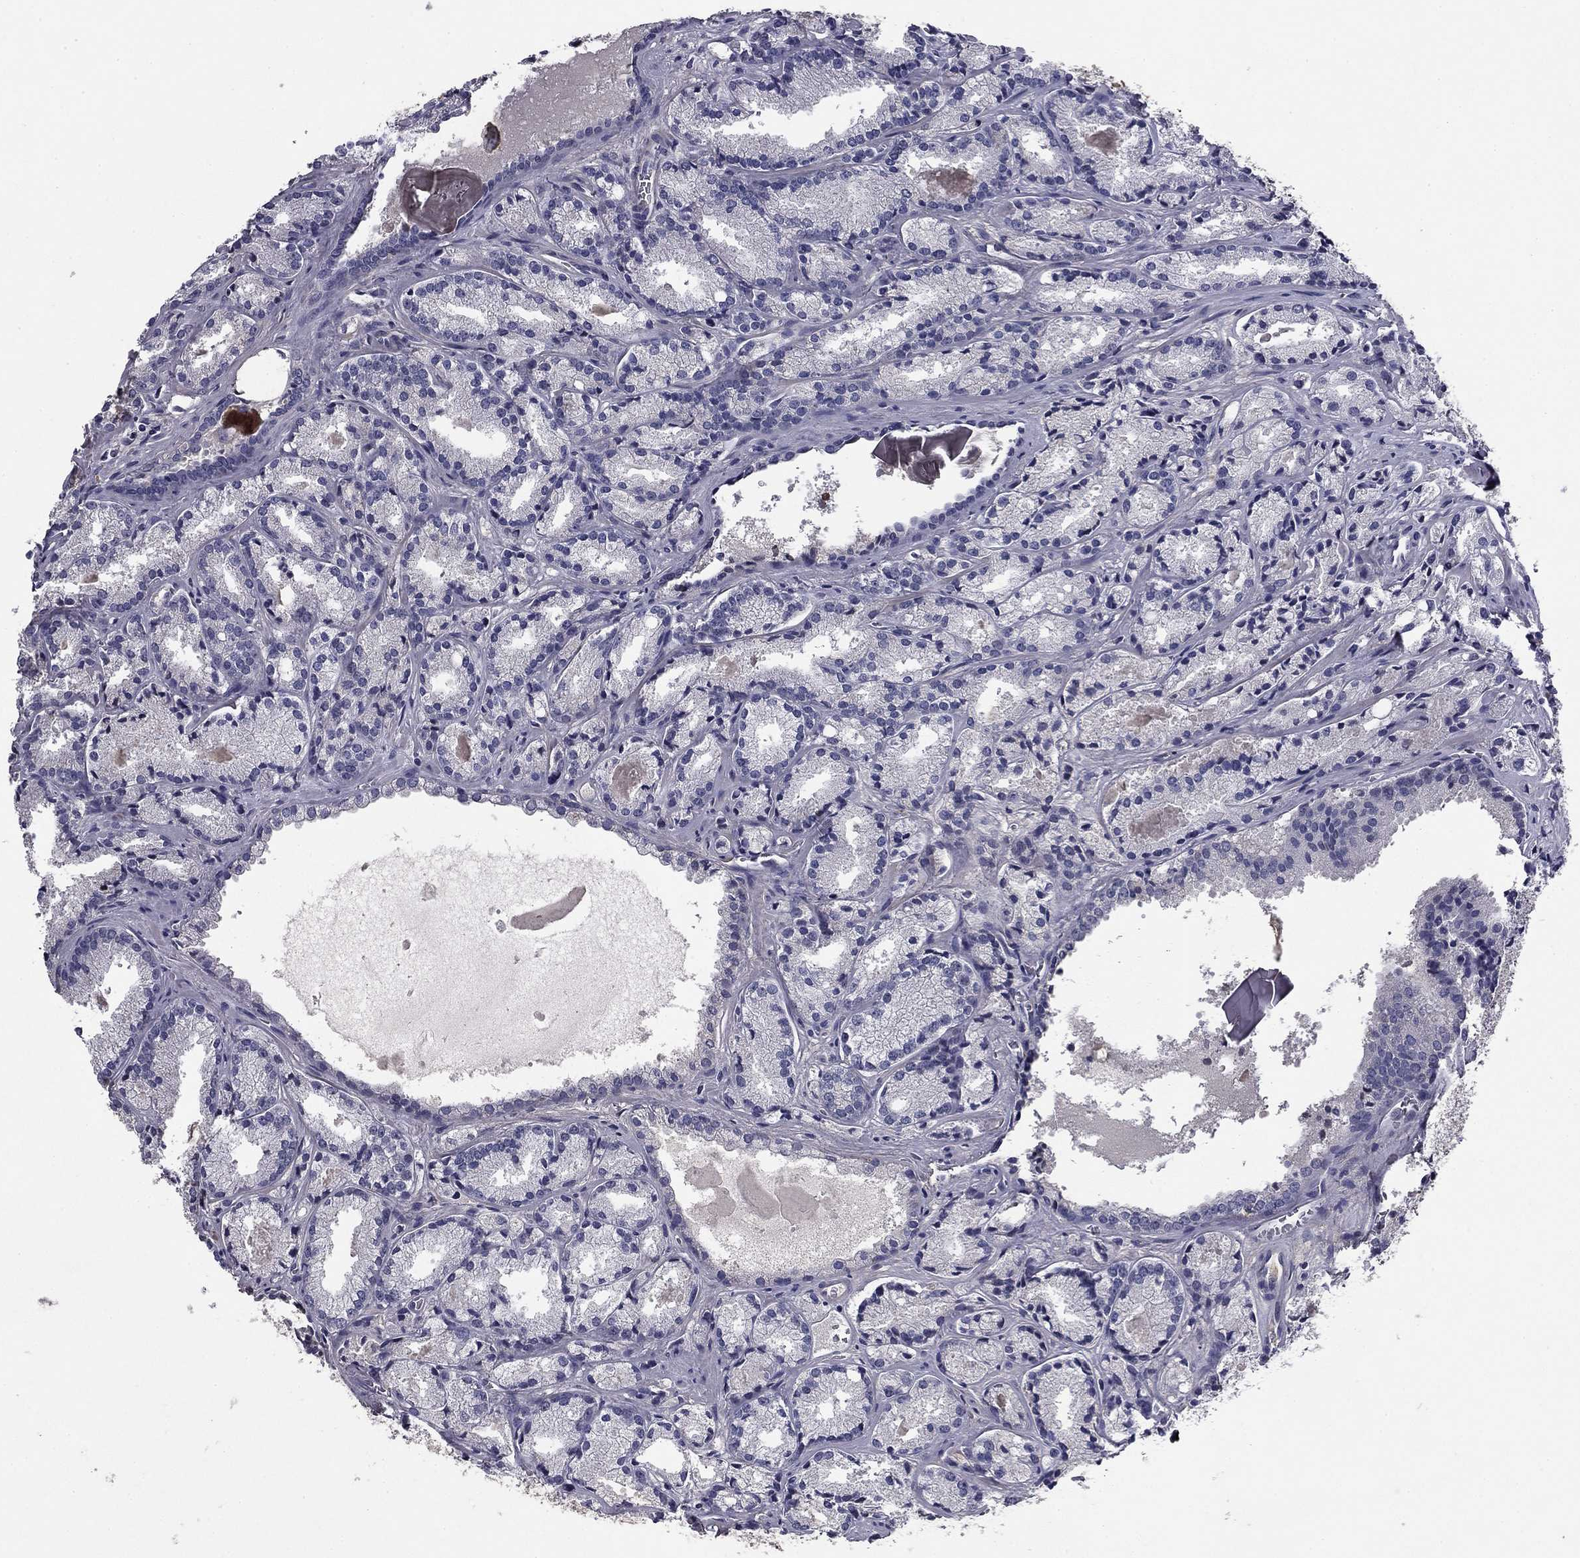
{"staining": {"intensity": "negative", "quantity": "none", "location": "none"}, "tissue": "prostate cancer", "cell_type": "Tumor cells", "image_type": "cancer", "snomed": [{"axis": "morphology", "description": "Adenocarcinoma, NOS"}, {"axis": "morphology", "description": "Adenocarcinoma, High grade"}, {"axis": "topography", "description": "Prostate"}], "caption": "Human prostate high-grade adenocarcinoma stained for a protein using IHC reveals no positivity in tumor cells.", "gene": "COL2A1", "patient": {"sex": "male", "age": 70}}